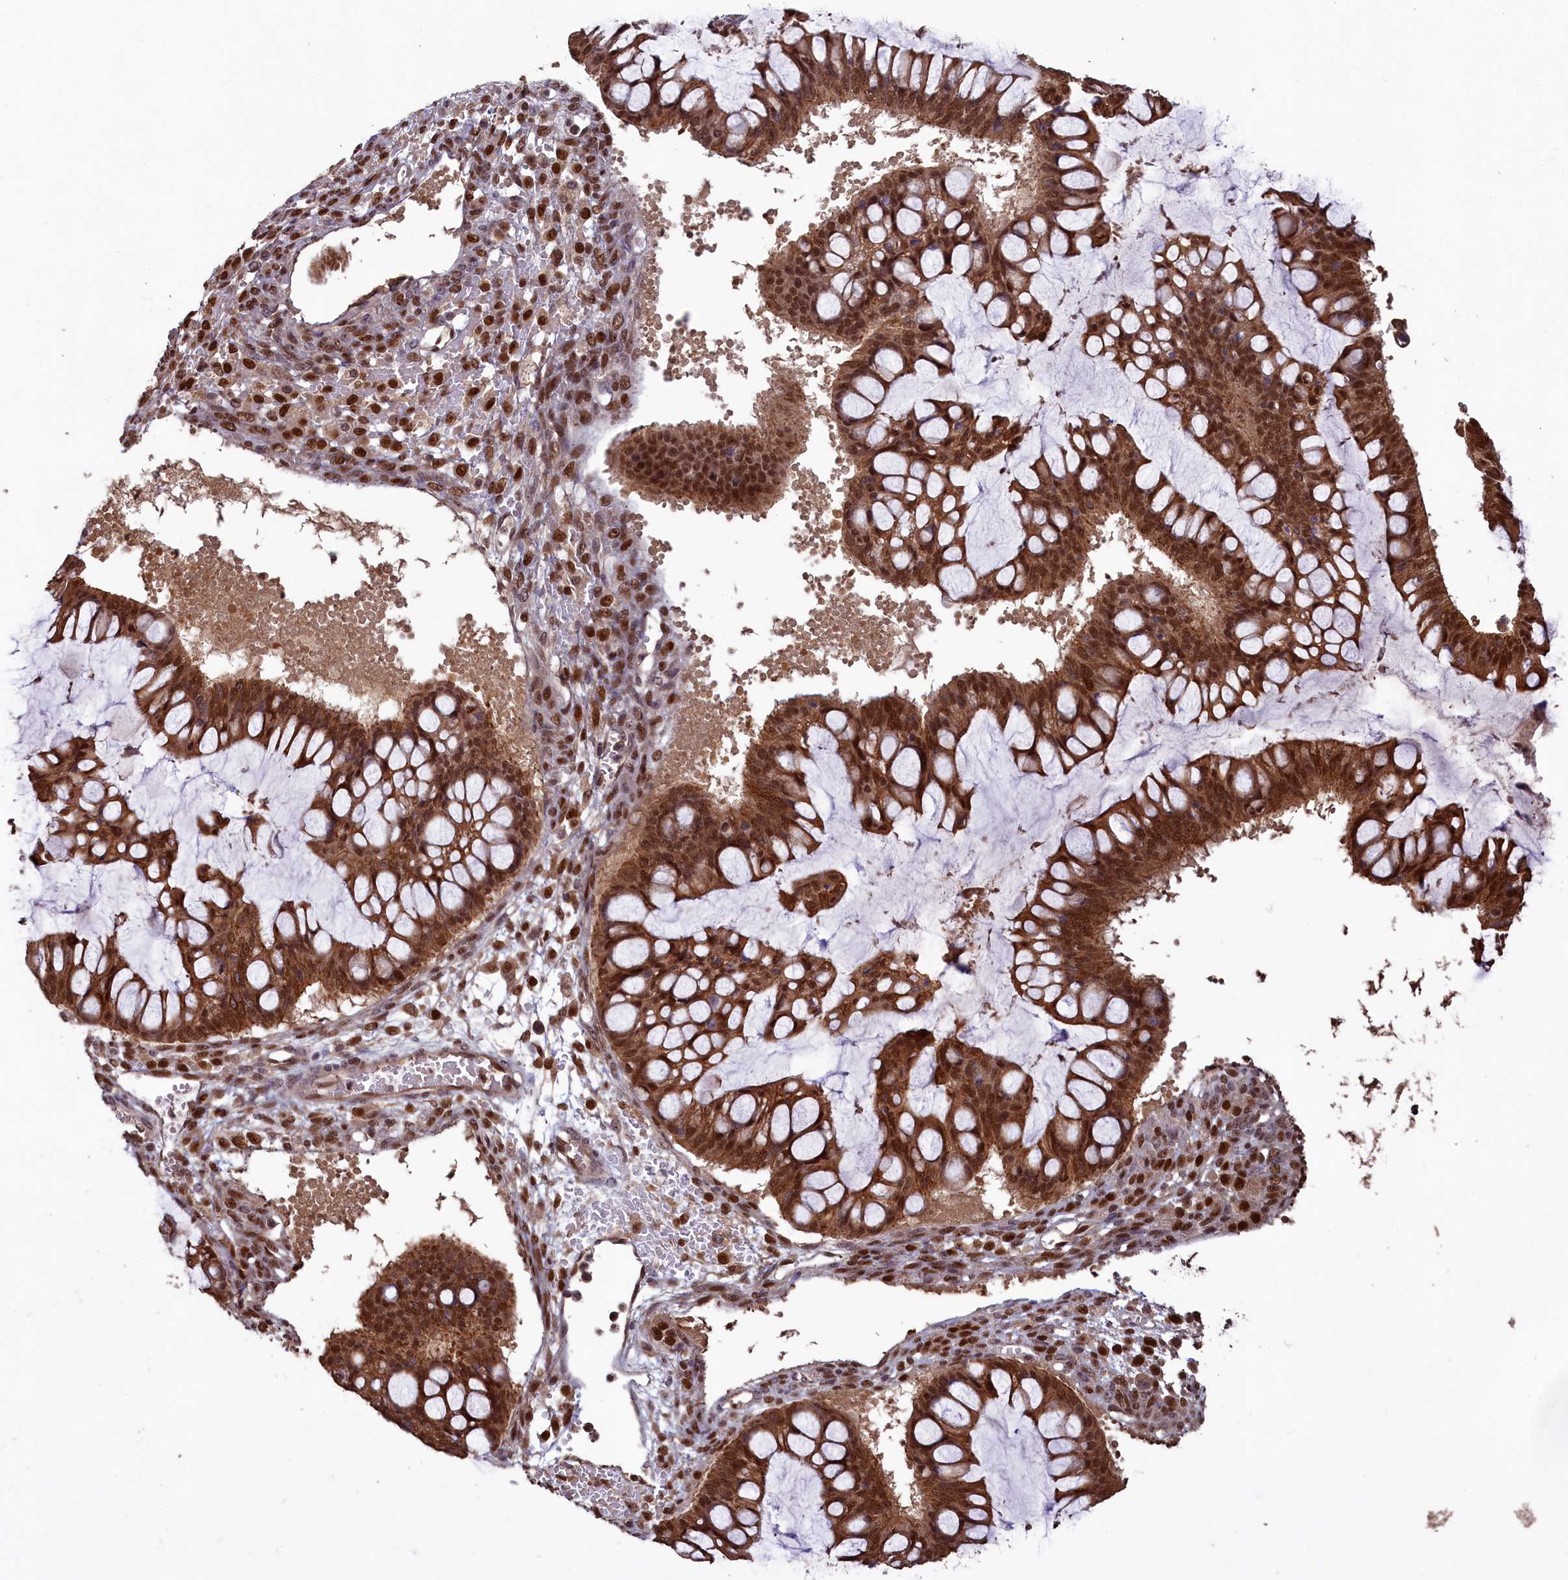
{"staining": {"intensity": "strong", "quantity": ">75%", "location": "cytoplasmic/membranous,nuclear"}, "tissue": "ovarian cancer", "cell_type": "Tumor cells", "image_type": "cancer", "snomed": [{"axis": "morphology", "description": "Cystadenocarcinoma, mucinous, NOS"}, {"axis": "topography", "description": "Ovary"}], "caption": "Protein expression analysis of ovarian cancer (mucinous cystadenocarcinoma) exhibits strong cytoplasmic/membranous and nuclear staining in approximately >75% of tumor cells.", "gene": "NAE1", "patient": {"sex": "female", "age": 73}}